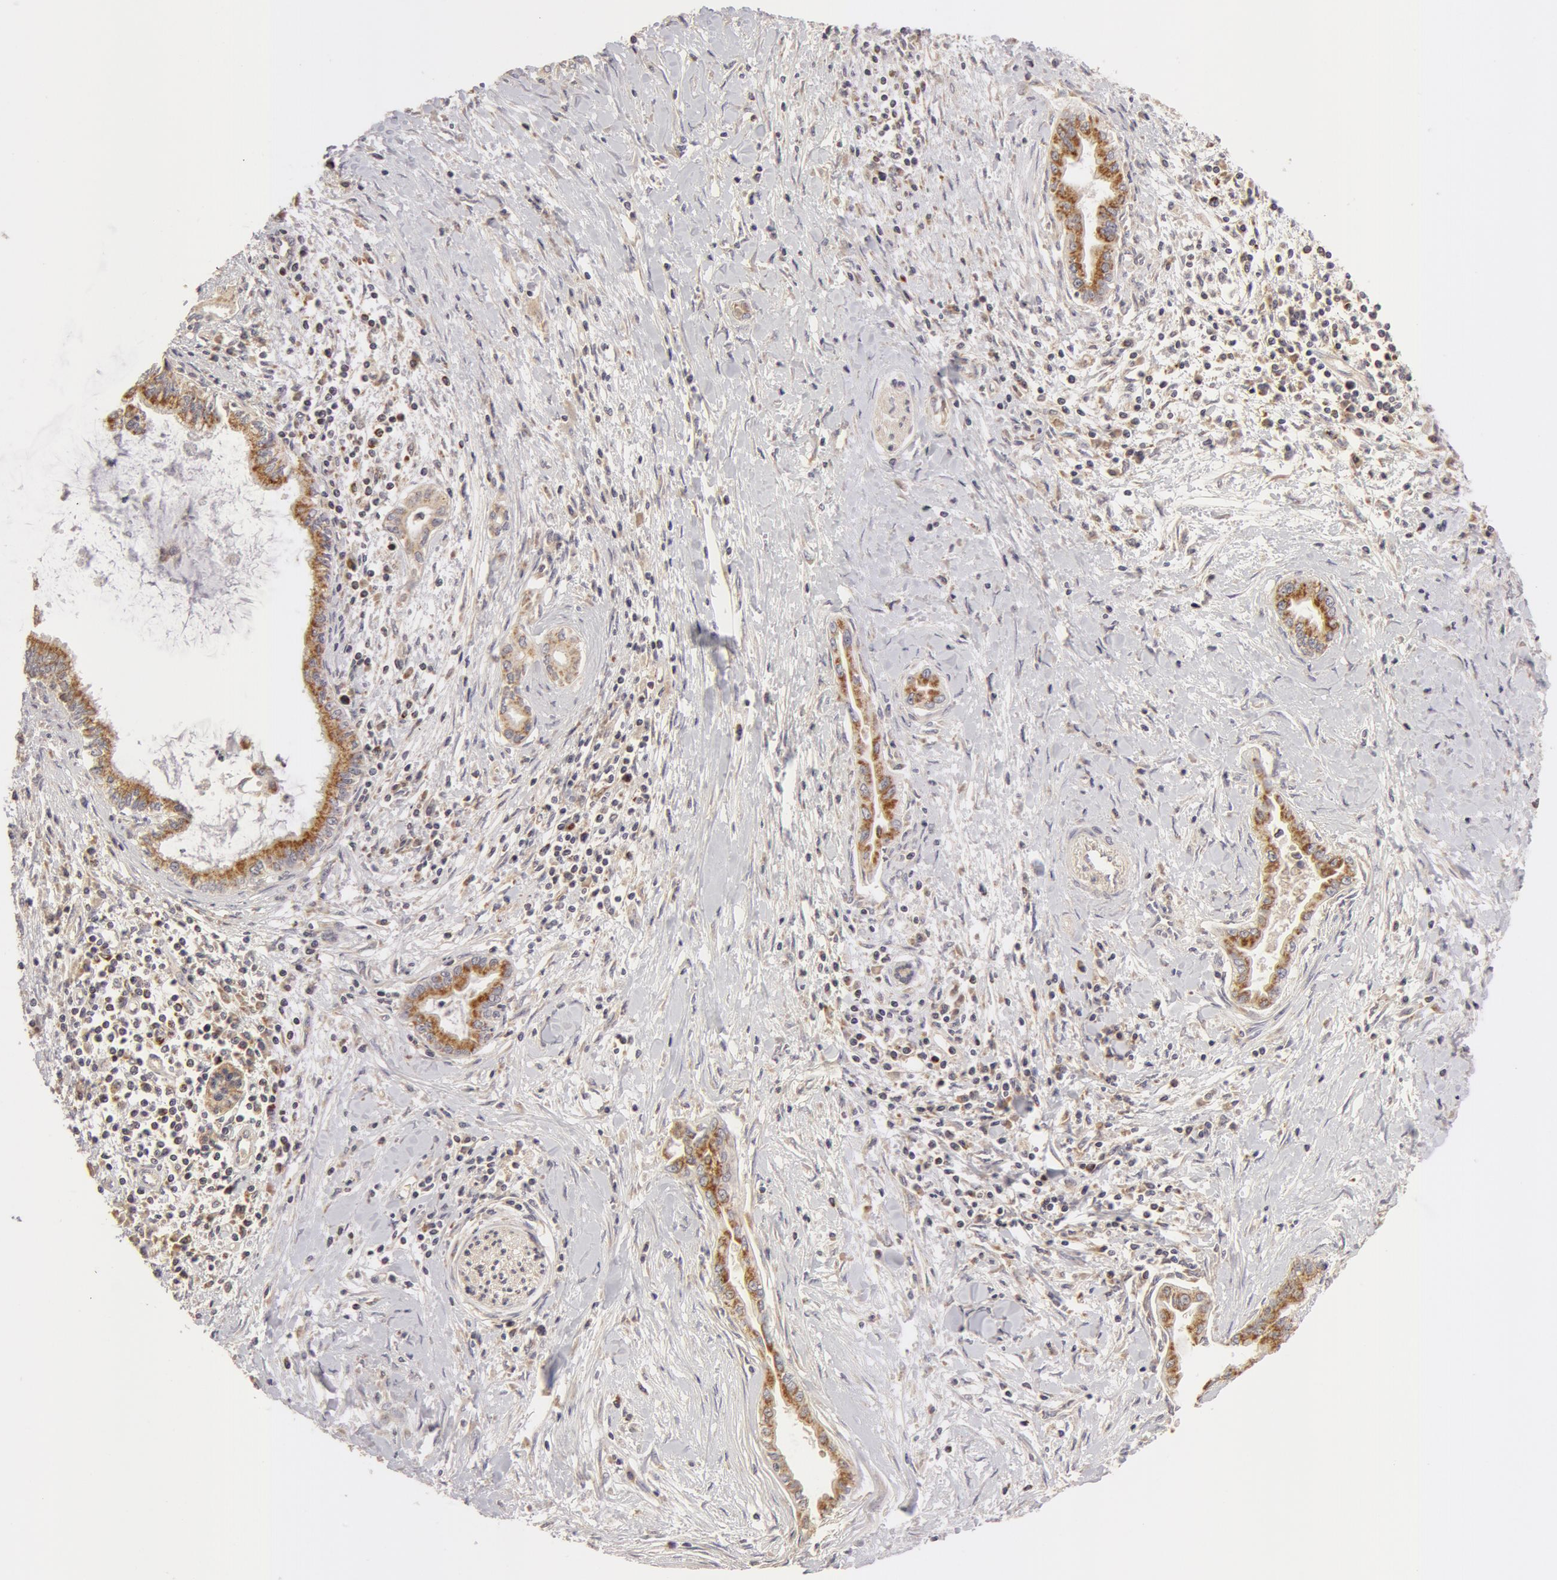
{"staining": {"intensity": "weak", "quantity": "<25%", "location": "cytoplasmic/membranous"}, "tissue": "pancreatic cancer", "cell_type": "Tumor cells", "image_type": "cancer", "snomed": [{"axis": "morphology", "description": "Adenocarcinoma, NOS"}, {"axis": "topography", "description": "Pancreas"}], "caption": "Pancreatic cancer was stained to show a protein in brown. There is no significant expression in tumor cells.", "gene": "ADPRH", "patient": {"sex": "female", "age": 64}}